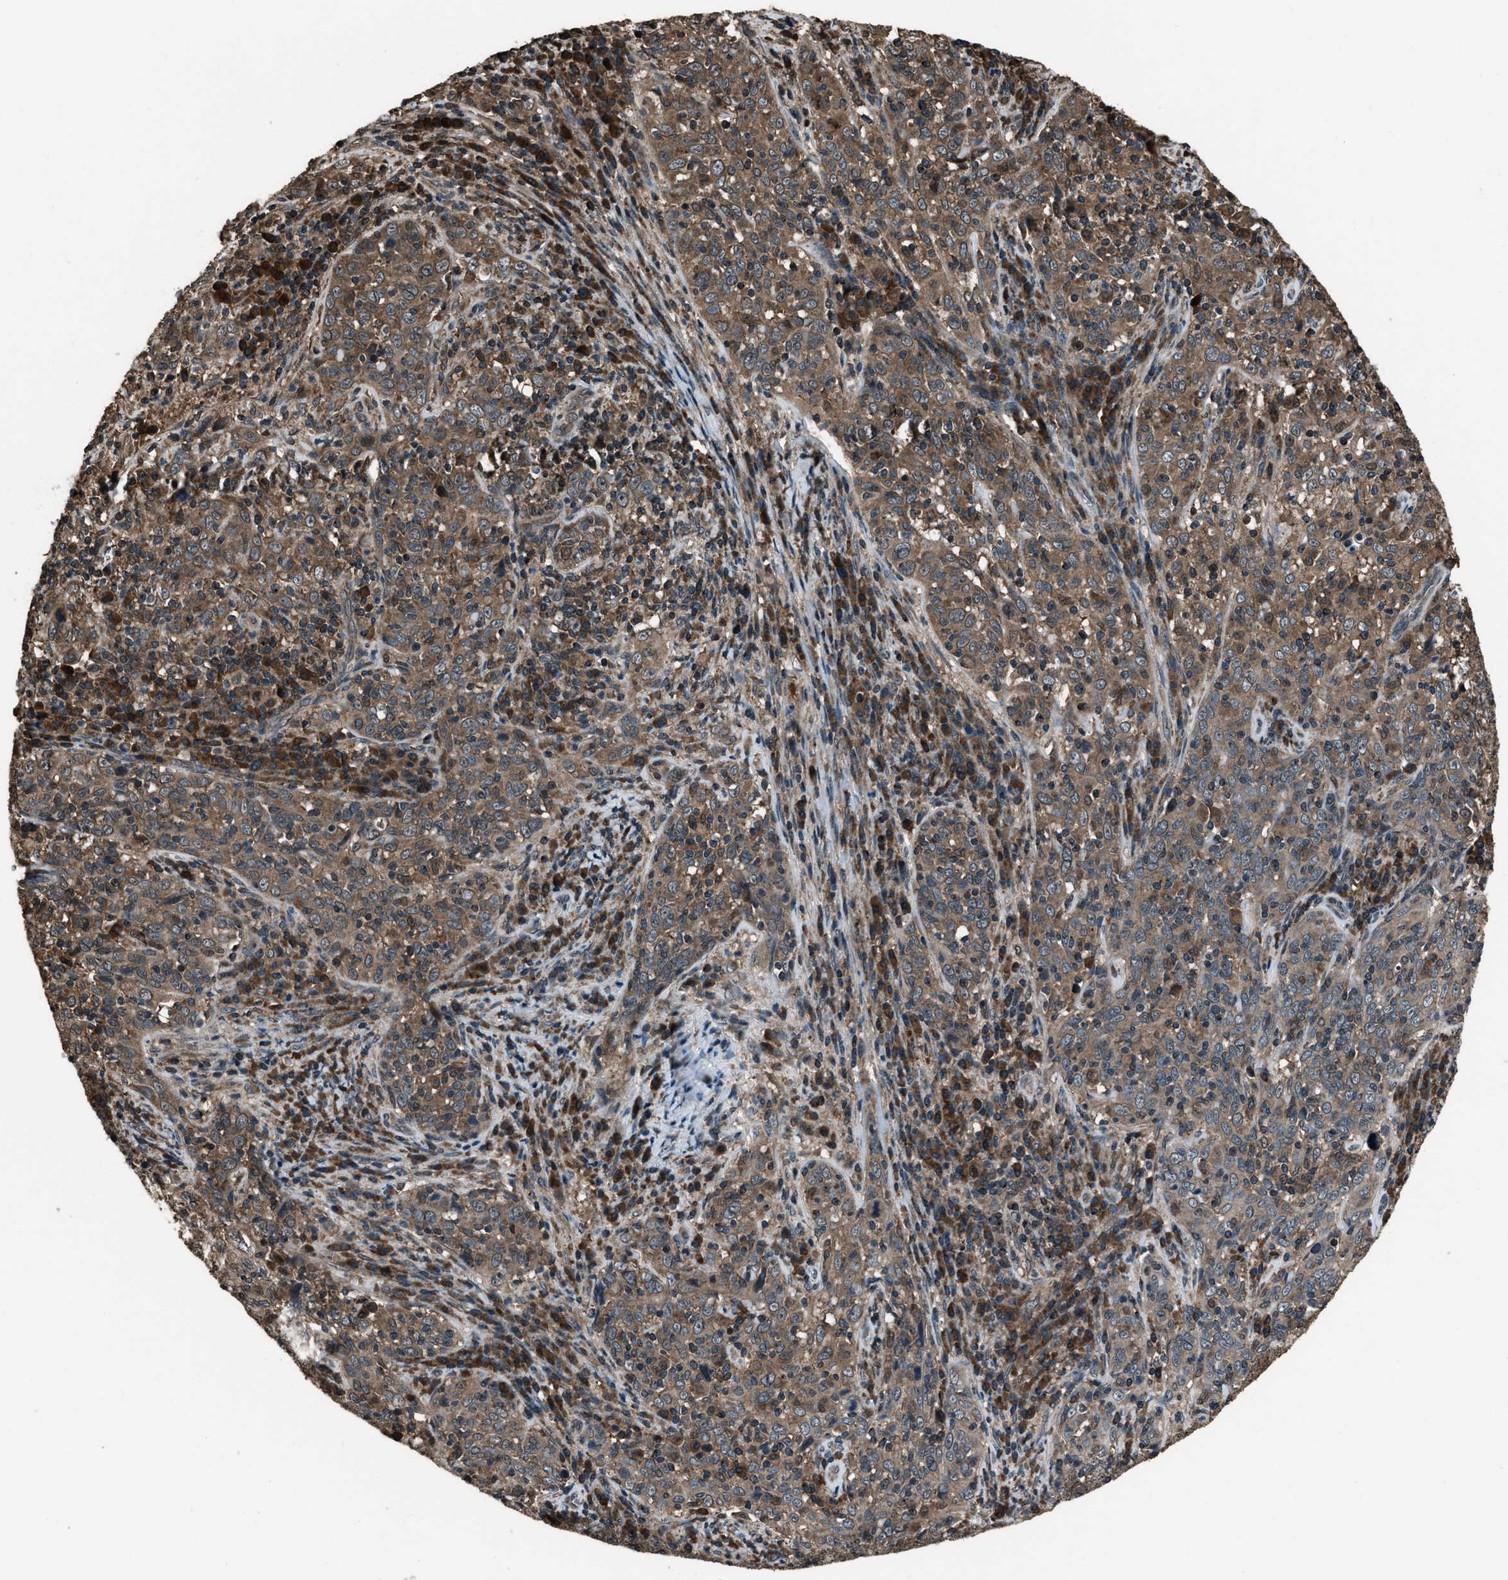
{"staining": {"intensity": "moderate", "quantity": ">75%", "location": "cytoplasmic/membranous"}, "tissue": "cervical cancer", "cell_type": "Tumor cells", "image_type": "cancer", "snomed": [{"axis": "morphology", "description": "Squamous cell carcinoma, NOS"}, {"axis": "topography", "description": "Cervix"}], "caption": "Moderate cytoplasmic/membranous expression is seen in approximately >75% of tumor cells in cervical cancer (squamous cell carcinoma).", "gene": "TRIM4", "patient": {"sex": "female", "age": 46}}